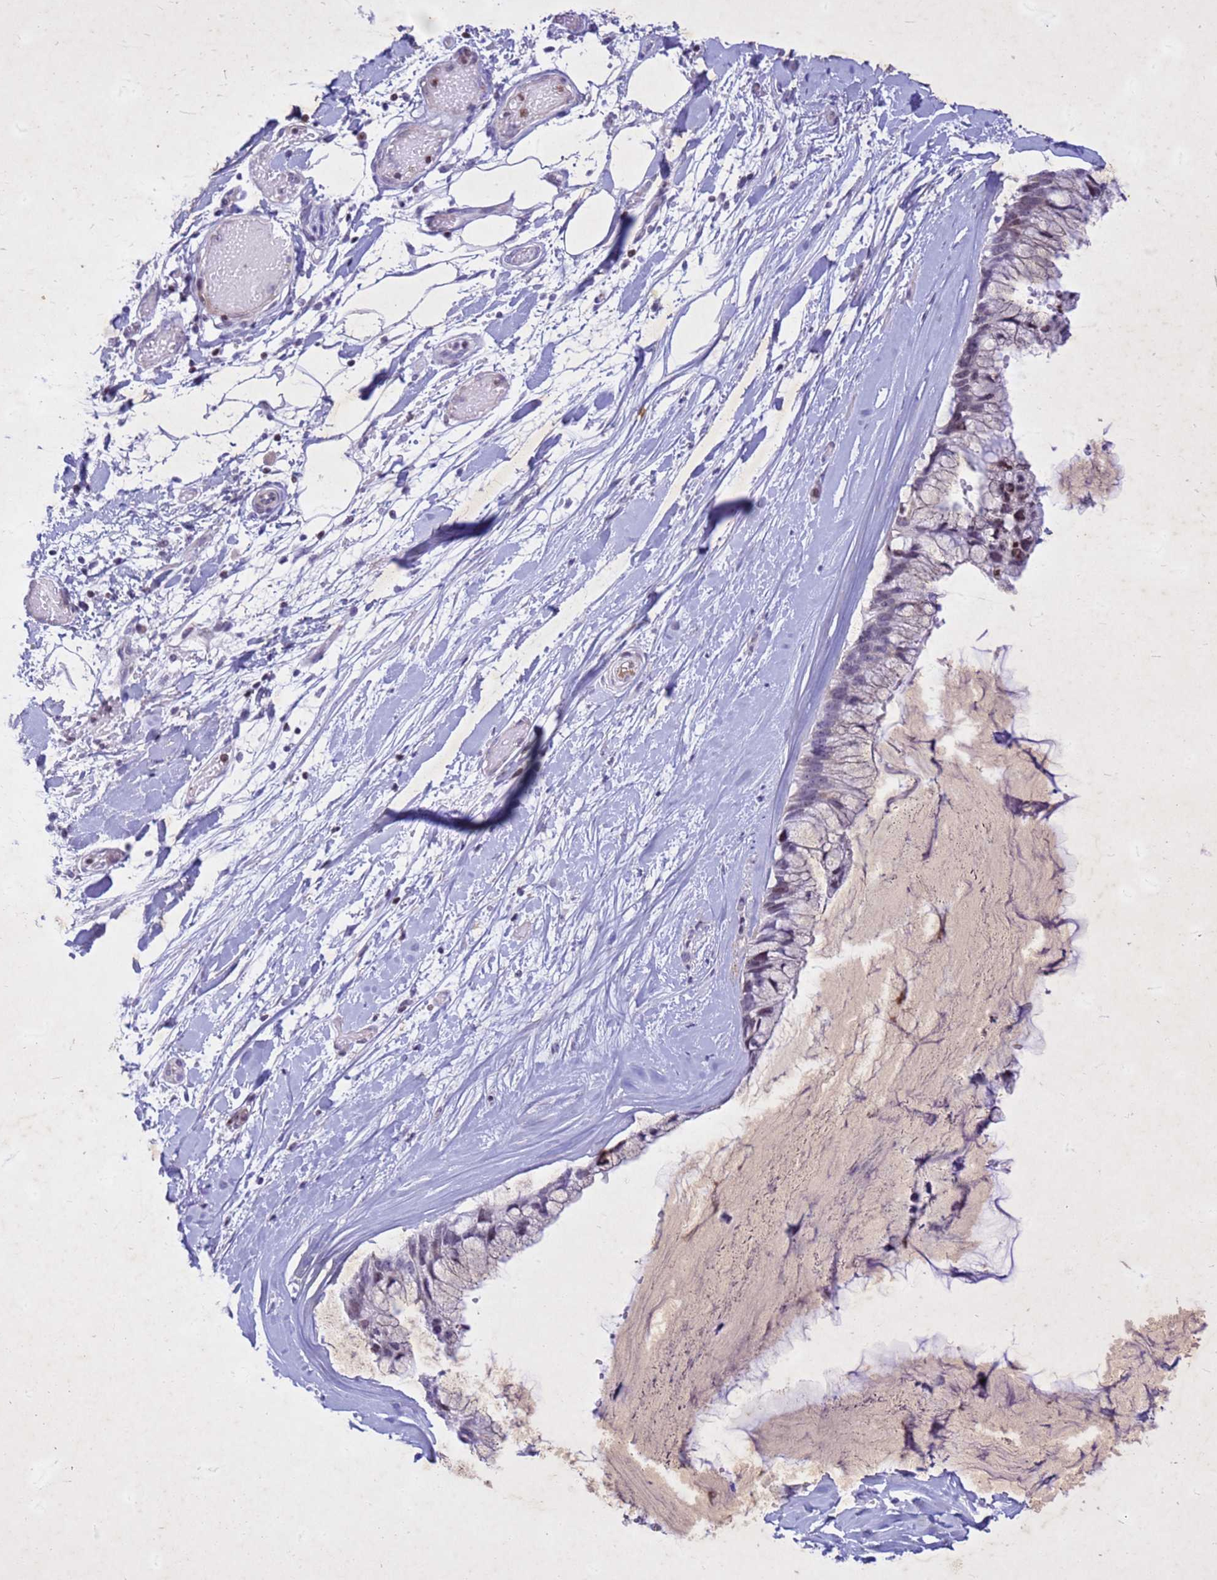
{"staining": {"intensity": "moderate", "quantity": "<25%", "location": "nuclear"}, "tissue": "ovarian cancer", "cell_type": "Tumor cells", "image_type": "cancer", "snomed": [{"axis": "morphology", "description": "Cystadenocarcinoma, mucinous, NOS"}, {"axis": "topography", "description": "Ovary"}], "caption": "Human ovarian mucinous cystadenocarcinoma stained with a brown dye shows moderate nuclear positive positivity in about <25% of tumor cells.", "gene": "COPS9", "patient": {"sex": "female", "age": 39}}